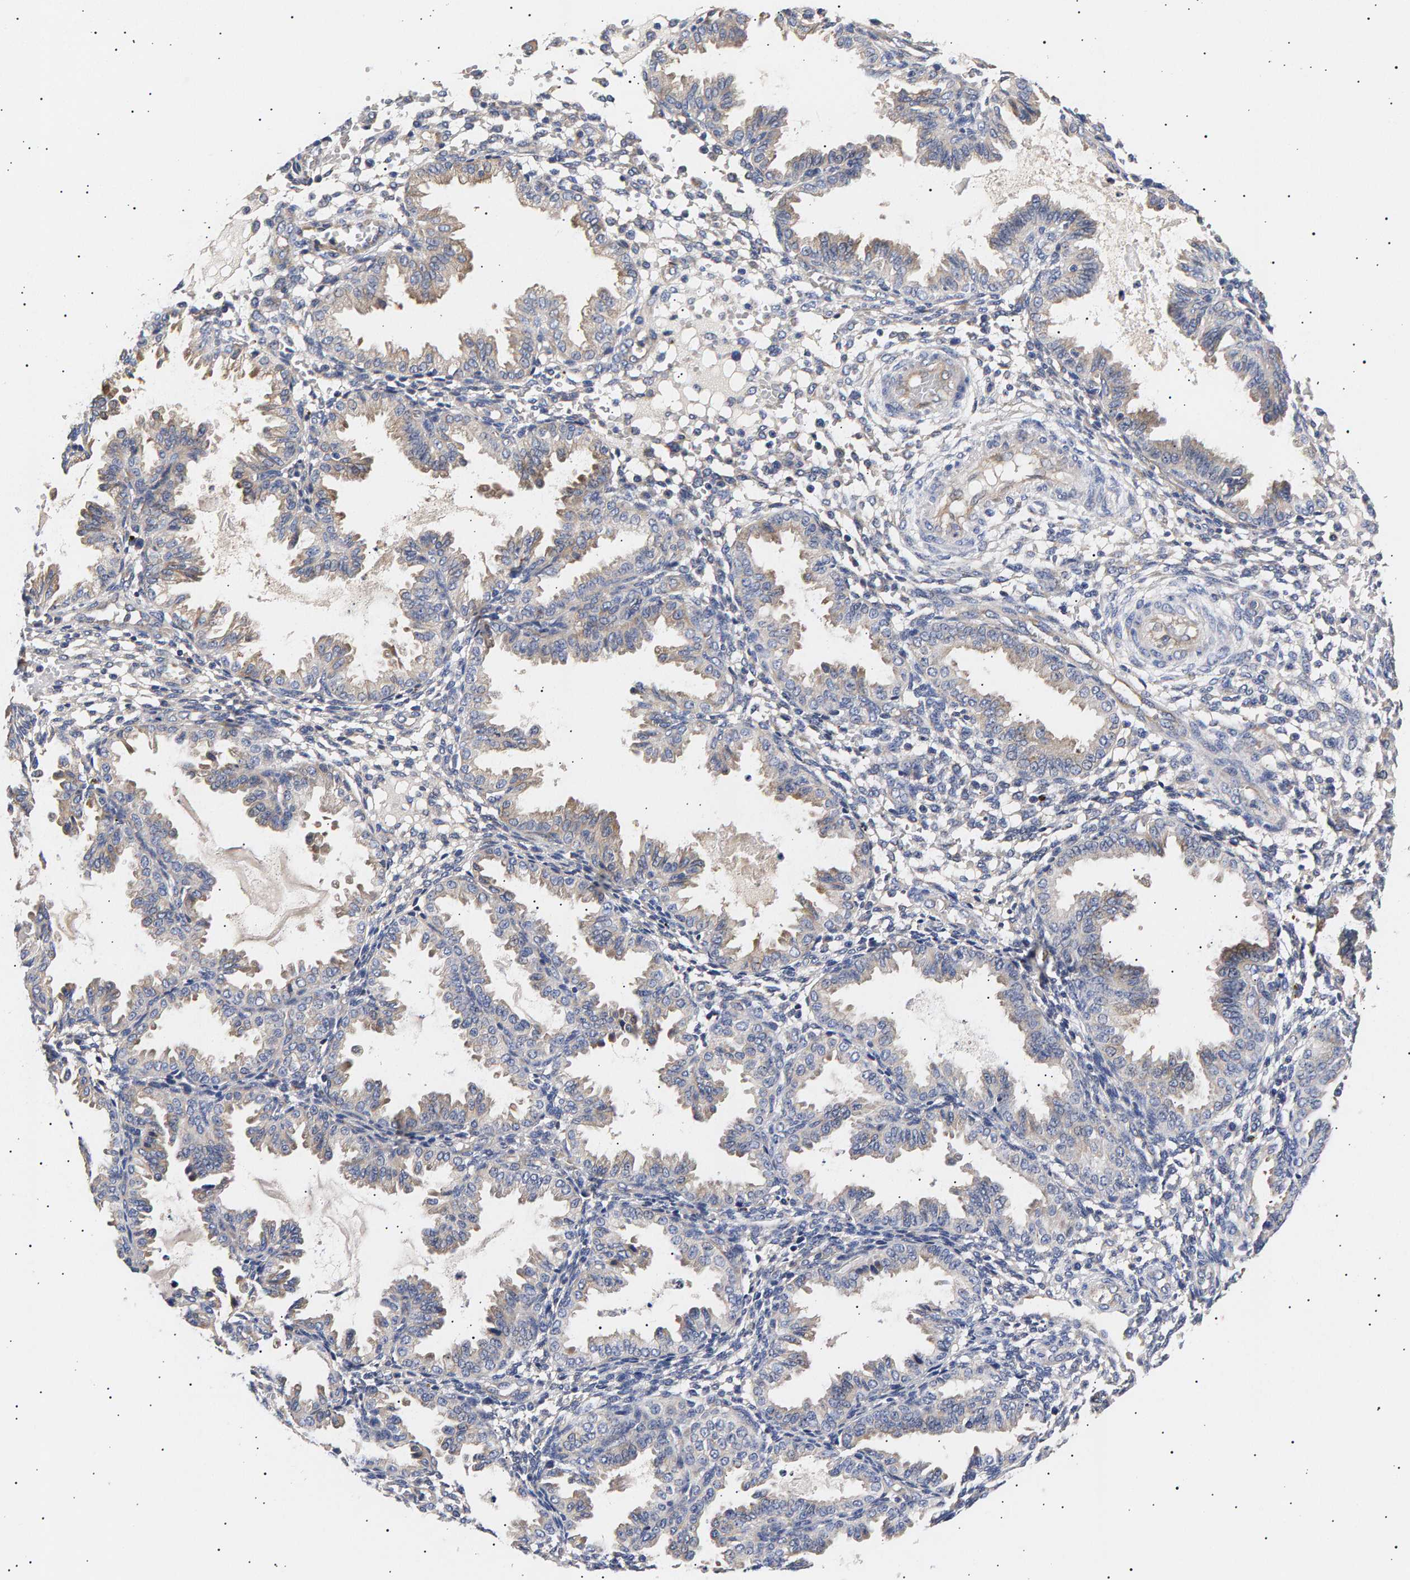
{"staining": {"intensity": "weak", "quantity": "<25%", "location": "cytoplasmic/membranous"}, "tissue": "endometrium", "cell_type": "Cells in endometrial stroma", "image_type": "normal", "snomed": [{"axis": "morphology", "description": "Normal tissue, NOS"}, {"axis": "topography", "description": "Endometrium"}], "caption": "The immunohistochemistry (IHC) micrograph has no significant staining in cells in endometrial stroma of endometrium.", "gene": "ANKRD40", "patient": {"sex": "female", "age": 33}}